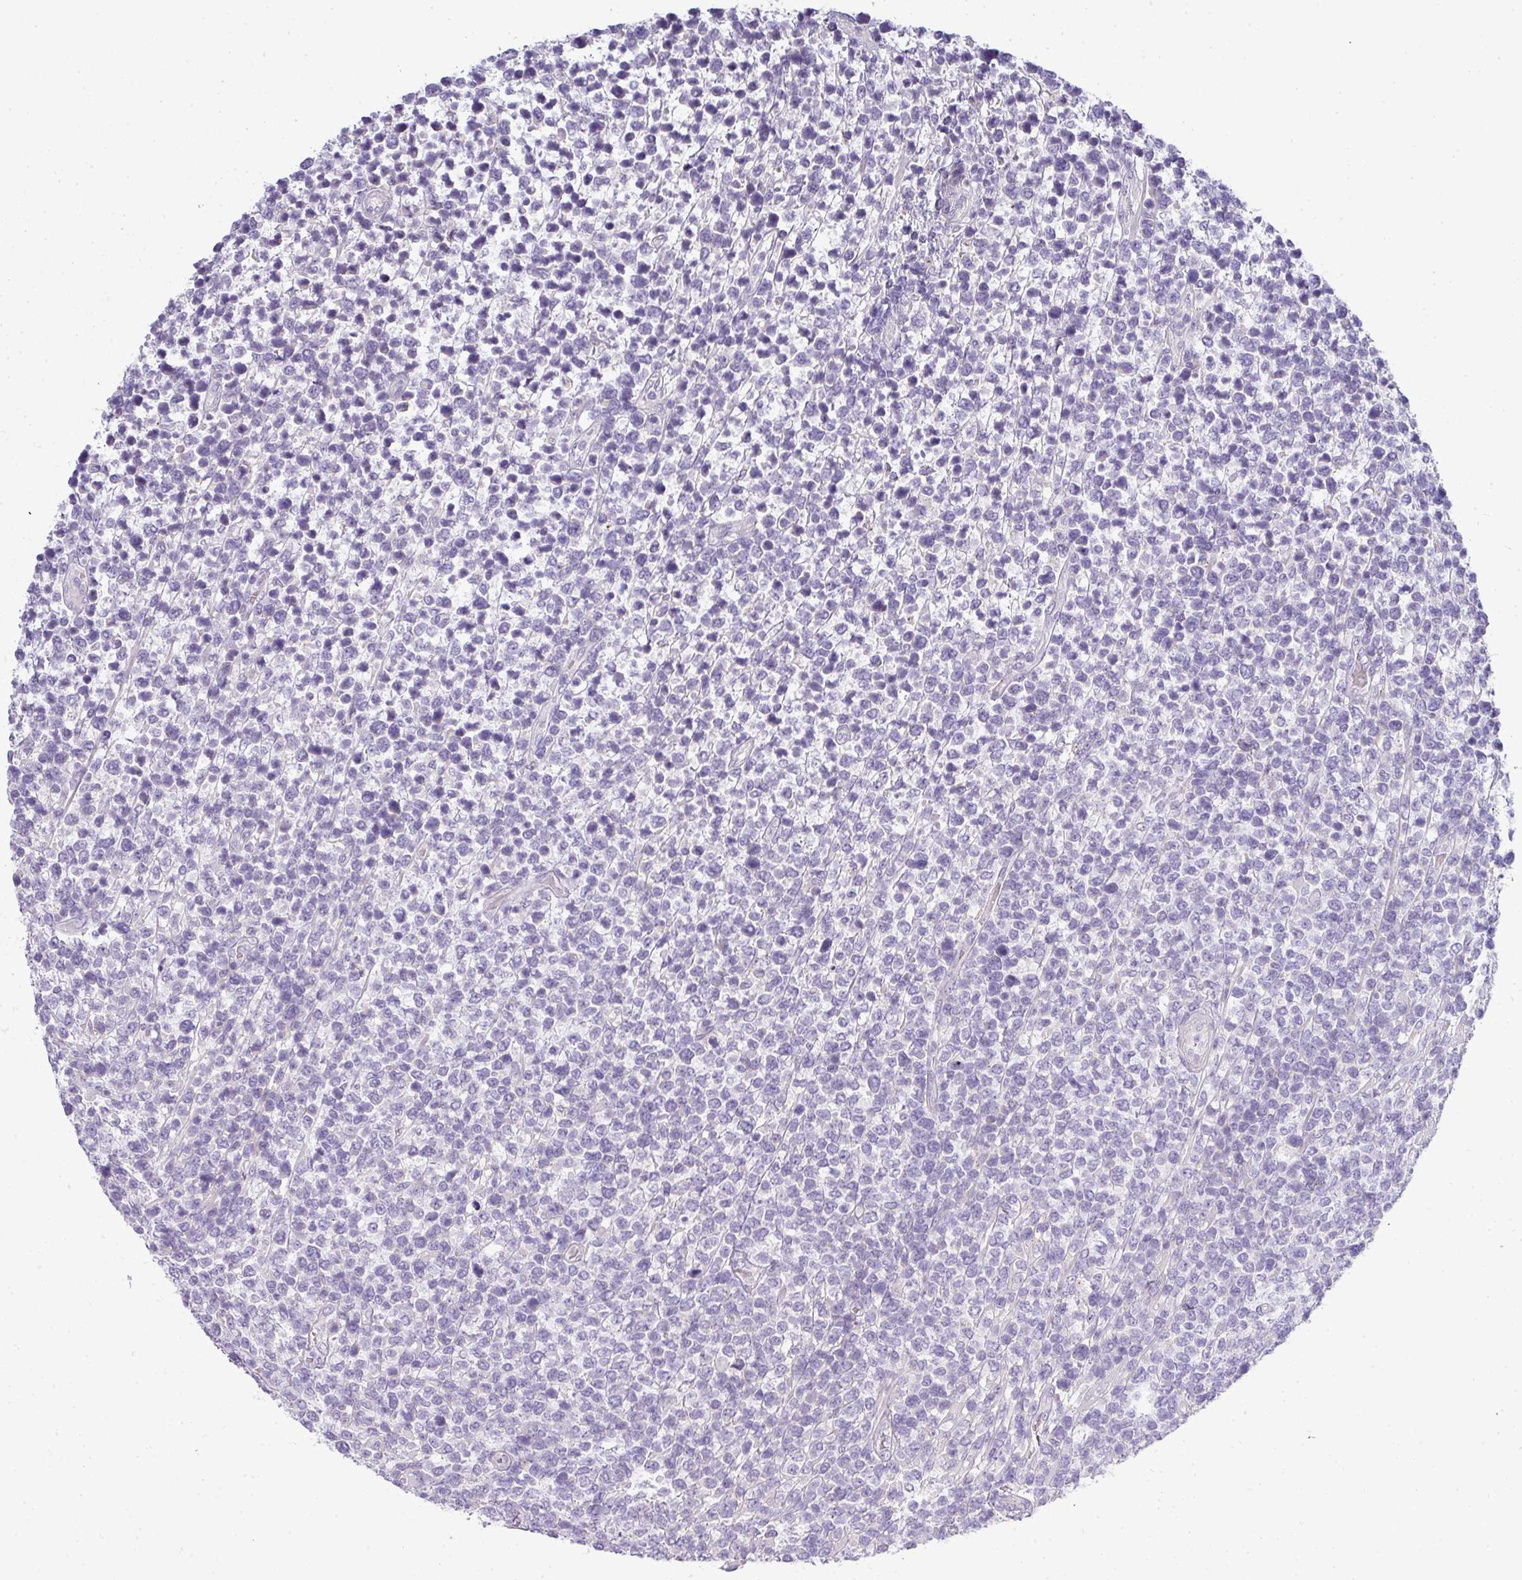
{"staining": {"intensity": "negative", "quantity": "none", "location": "none"}, "tissue": "lymphoma", "cell_type": "Tumor cells", "image_type": "cancer", "snomed": [{"axis": "morphology", "description": "Malignant lymphoma, non-Hodgkin's type, High grade"}, {"axis": "topography", "description": "Soft tissue"}], "caption": "Lymphoma stained for a protein using IHC exhibits no staining tumor cells.", "gene": "ASXL3", "patient": {"sex": "female", "age": 56}}